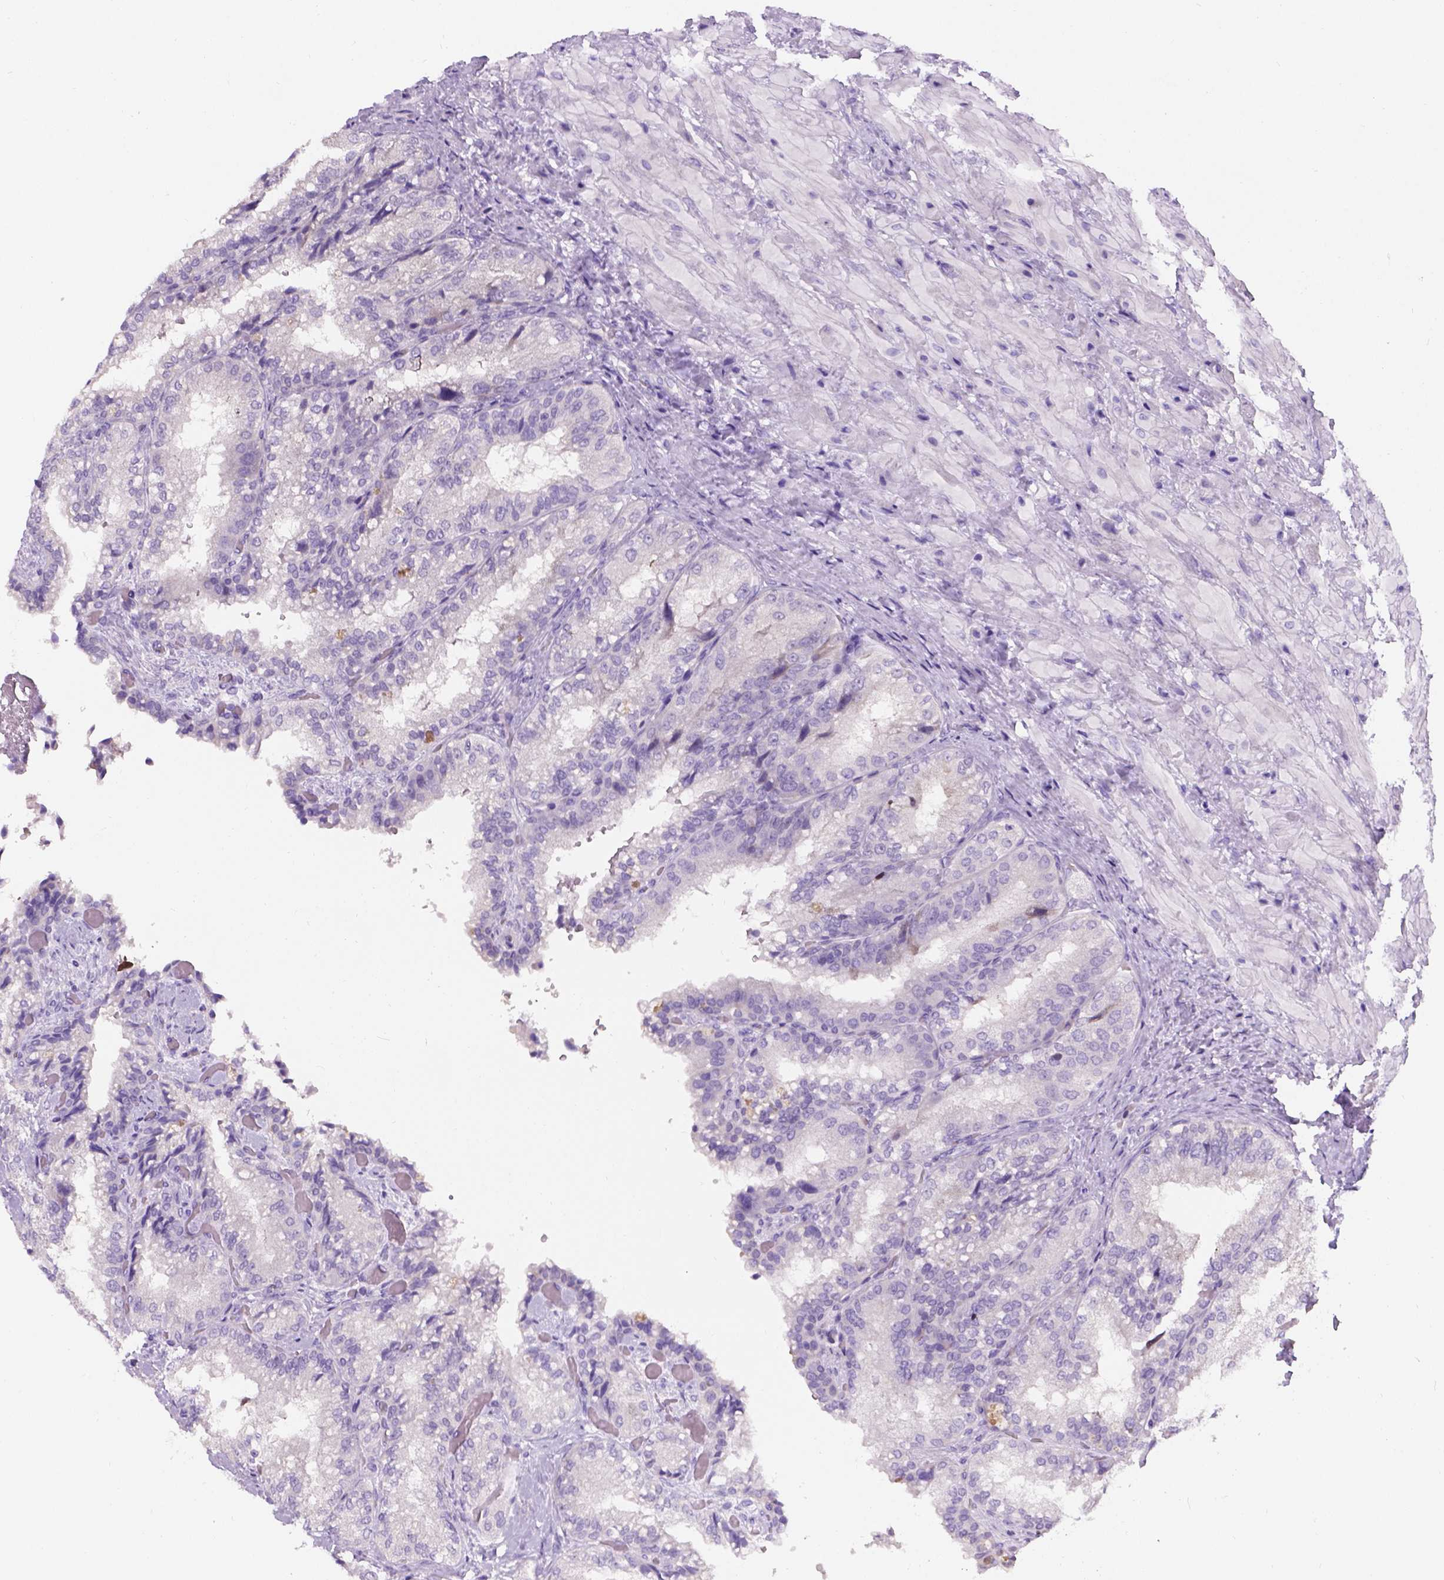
{"staining": {"intensity": "negative", "quantity": "none", "location": "none"}, "tissue": "seminal vesicle", "cell_type": "Glandular cells", "image_type": "normal", "snomed": [{"axis": "morphology", "description": "Normal tissue, NOS"}, {"axis": "topography", "description": "Seminal veicle"}], "caption": "IHC of unremarkable human seminal vesicle shows no staining in glandular cells.", "gene": "C20orf144", "patient": {"sex": "male", "age": 57}}